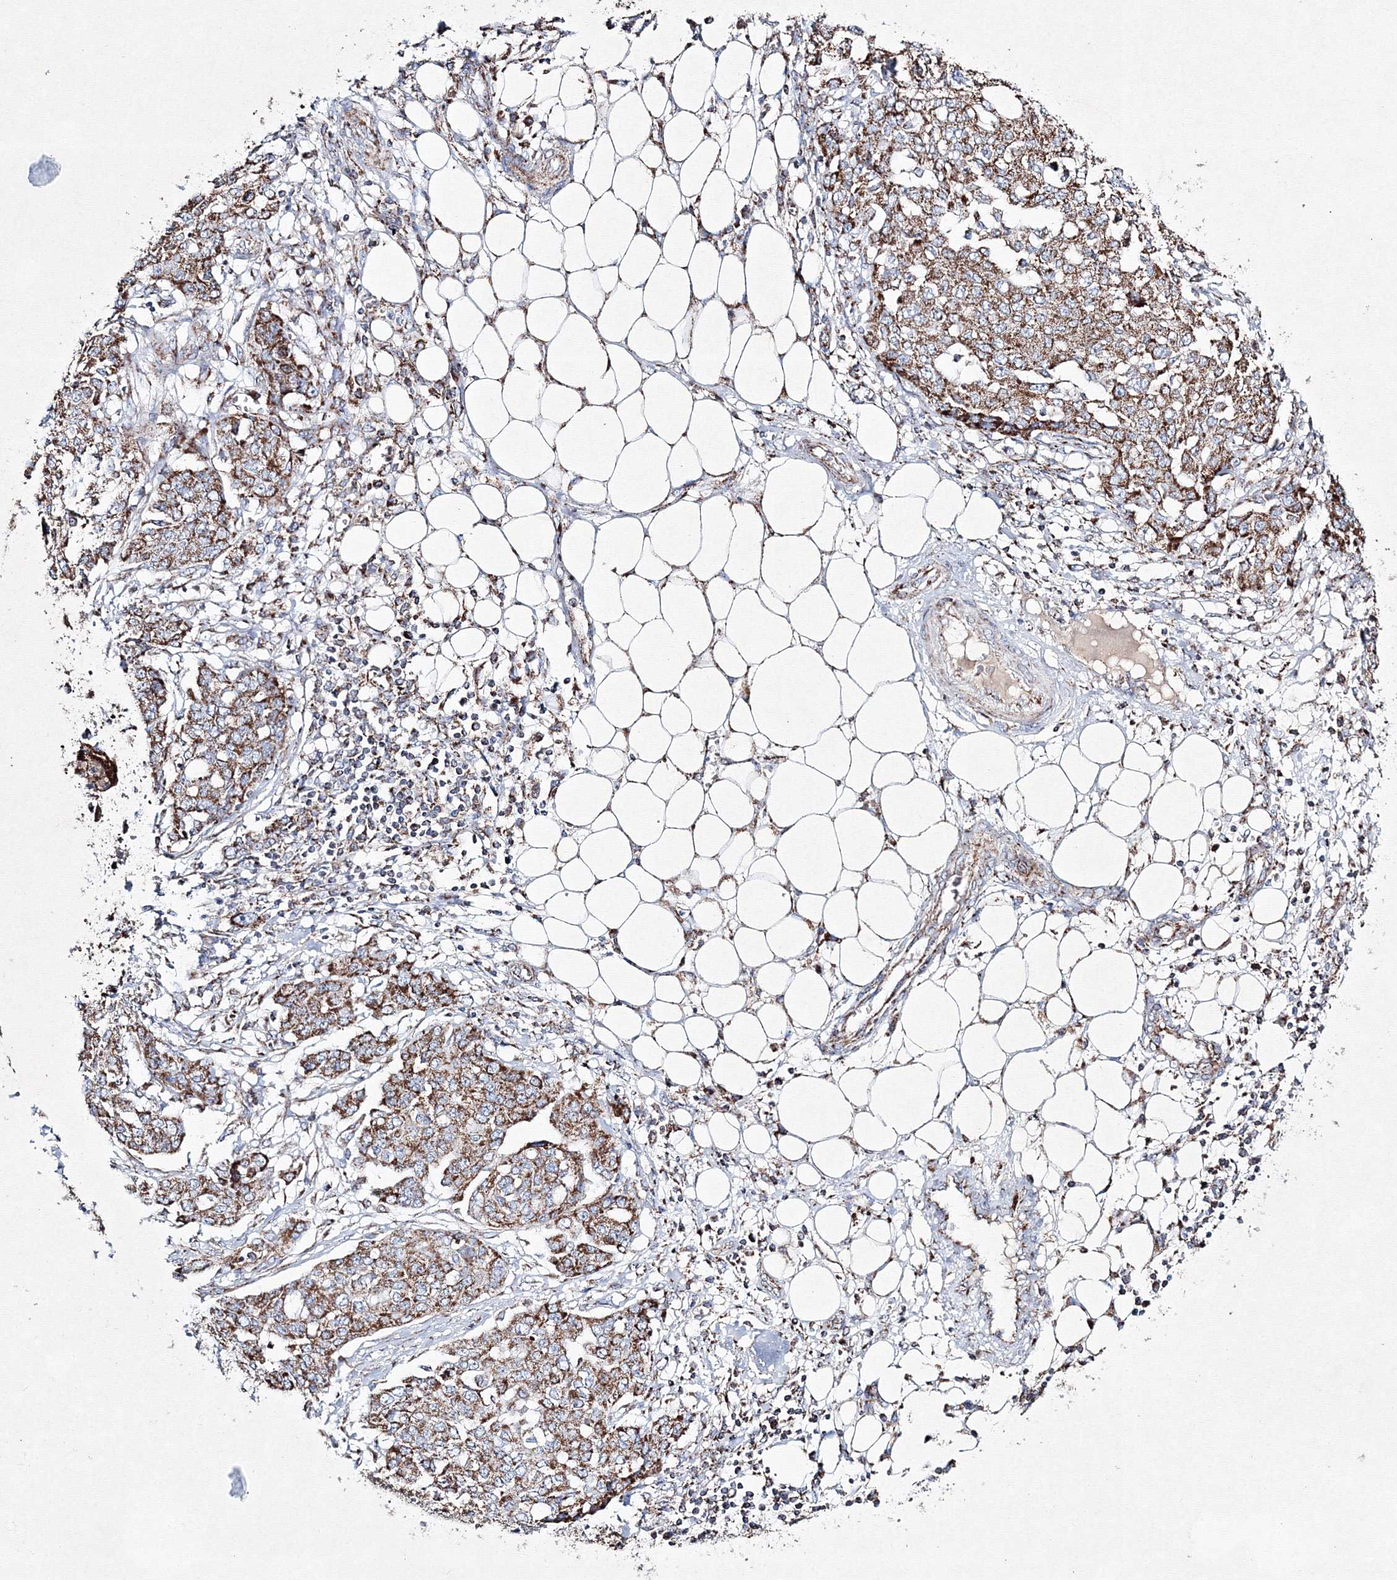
{"staining": {"intensity": "strong", "quantity": ">75%", "location": "cytoplasmic/membranous"}, "tissue": "ovarian cancer", "cell_type": "Tumor cells", "image_type": "cancer", "snomed": [{"axis": "morphology", "description": "Cystadenocarcinoma, serous, NOS"}, {"axis": "topography", "description": "Soft tissue"}, {"axis": "topography", "description": "Ovary"}], "caption": "A micrograph of ovarian serous cystadenocarcinoma stained for a protein shows strong cytoplasmic/membranous brown staining in tumor cells.", "gene": "IGSF9", "patient": {"sex": "female", "age": 57}}